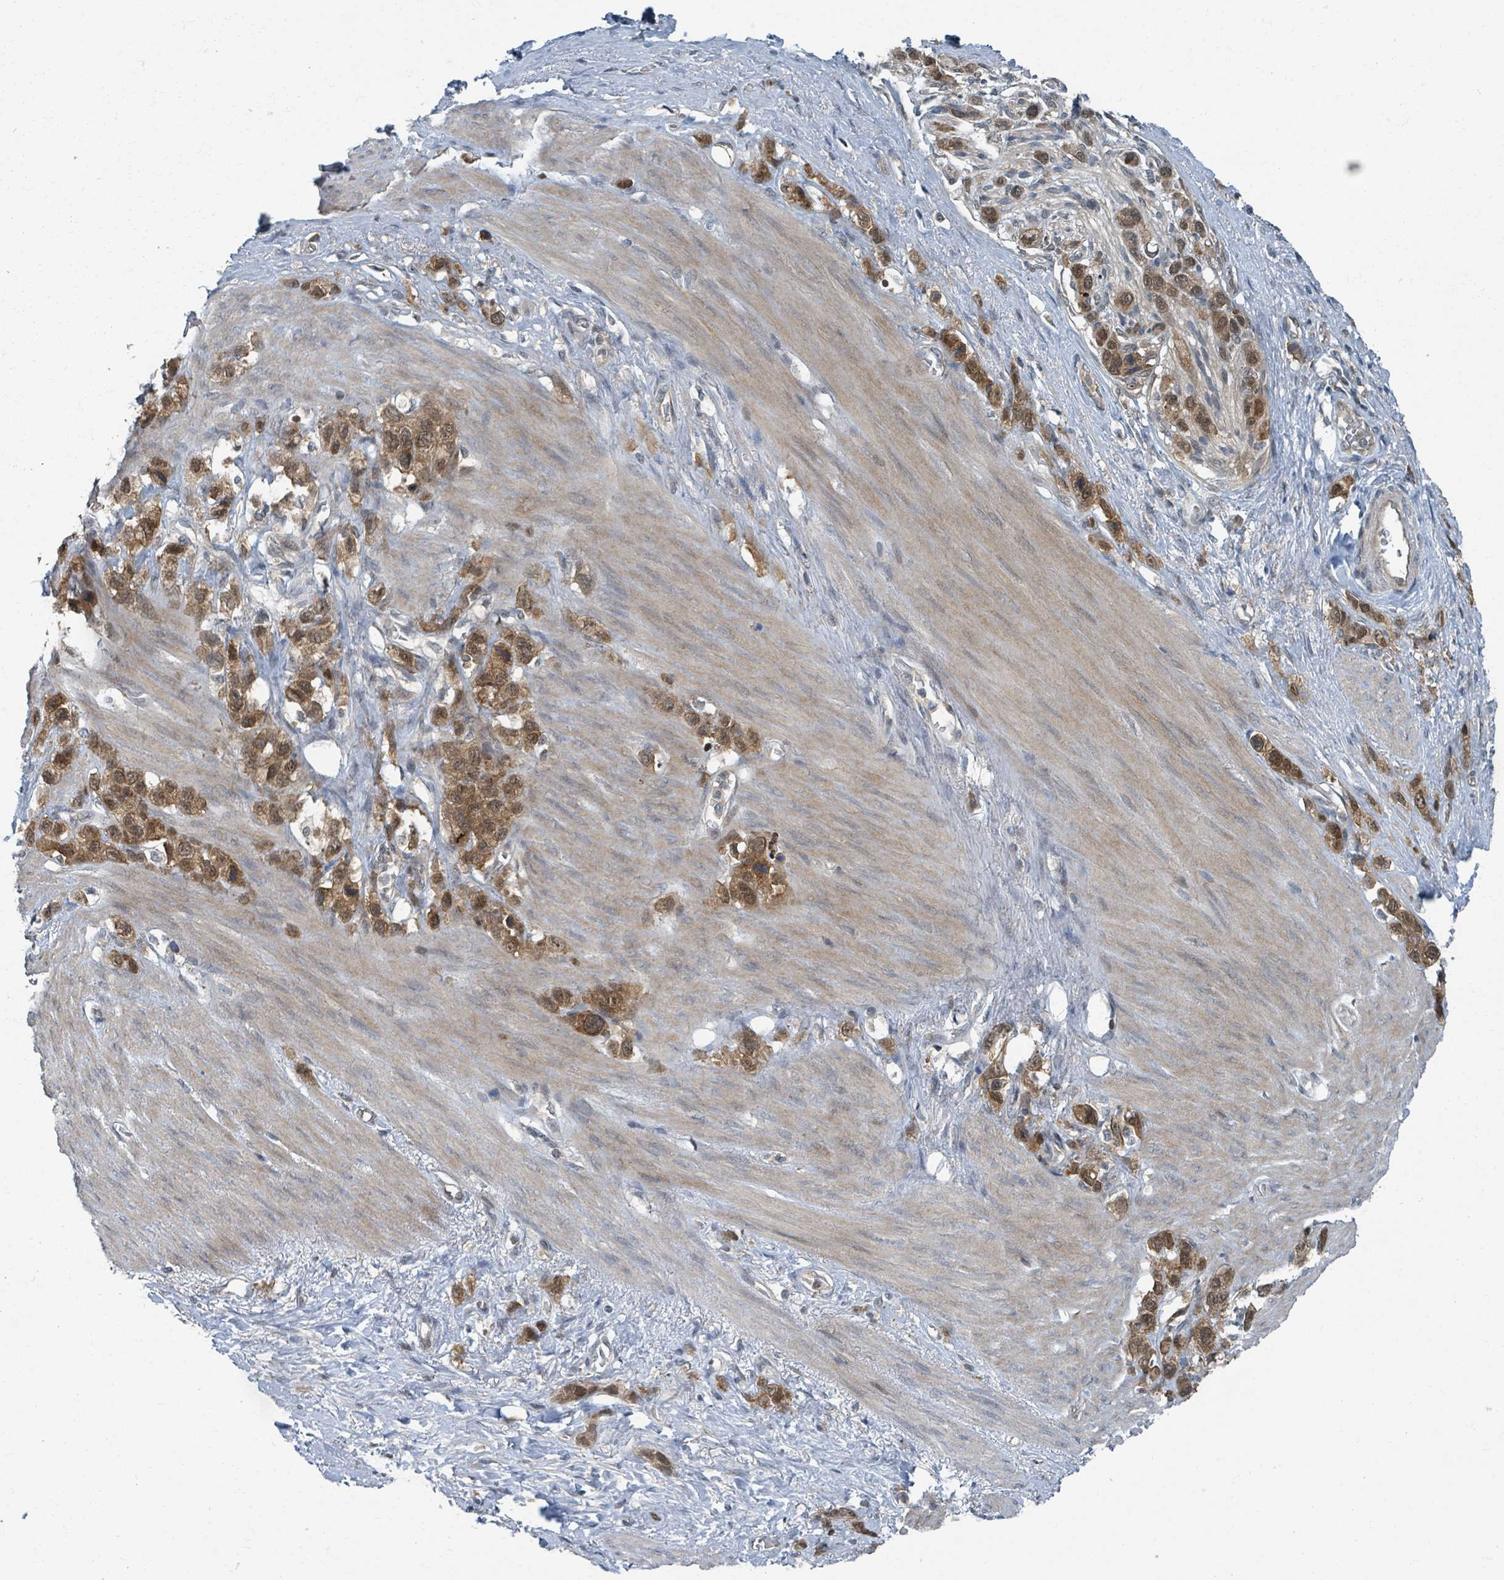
{"staining": {"intensity": "moderate", "quantity": ">75%", "location": "cytoplasmic/membranous,nuclear"}, "tissue": "stomach cancer", "cell_type": "Tumor cells", "image_type": "cancer", "snomed": [{"axis": "morphology", "description": "Adenocarcinoma, NOS"}, {"axis": "topography", "description": "Stomach"}], "caption": "Immunohistochemical staining of stomach cancer (adenocarcinoma) reveals moderate cytoplasmic/membranous and nuclear protein staining in about >75% of tumor cells.", "gene": "GOLGA7", "patient": {"sex": "female", "age": 65}}